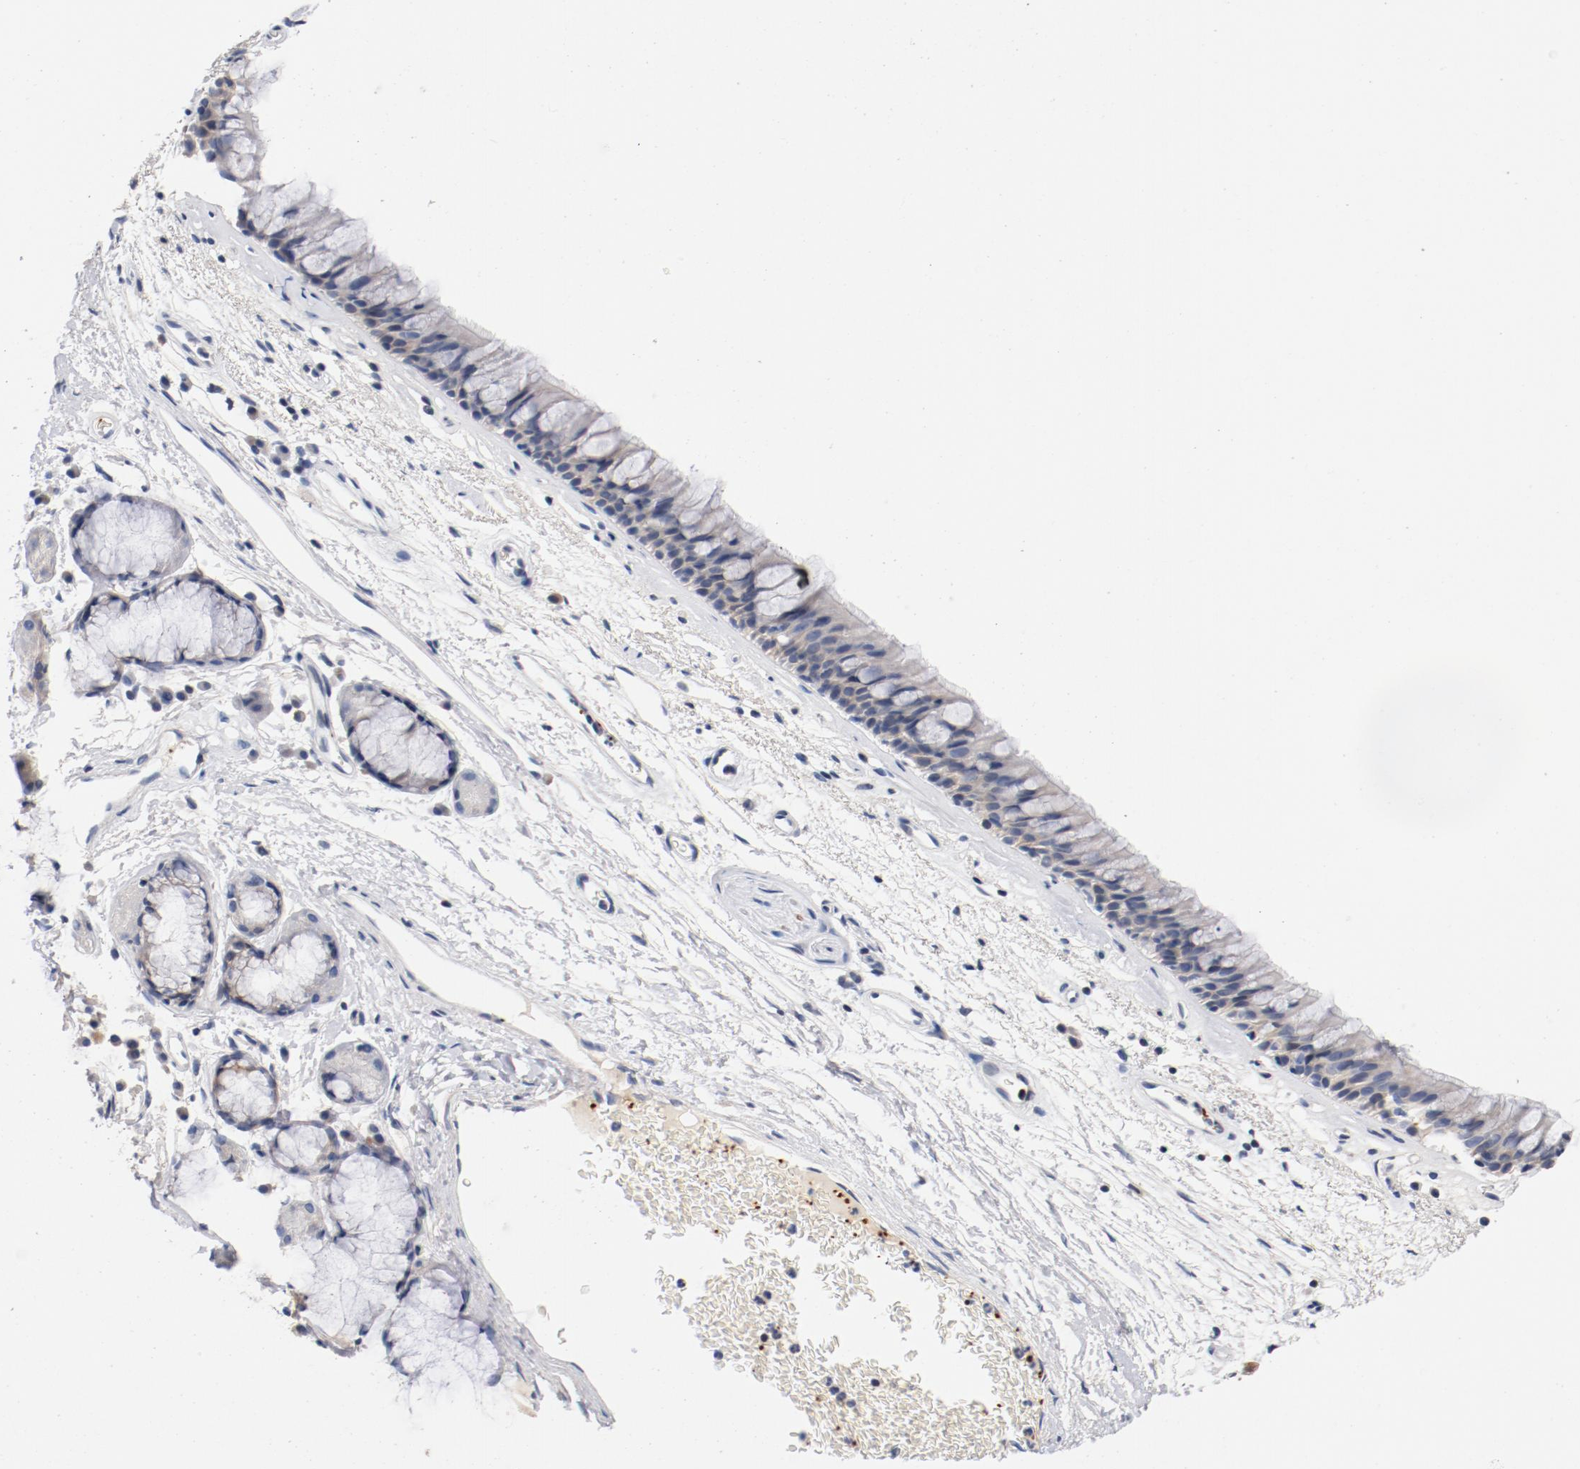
{"staining": {"intensity": "weak", "quantity": "25%-75%", "location": "cytoplasmic/membranous"}, "tissue": "bronchus", "cell_type": "Respiratory epithelial cells", "image_type": "normal", "snomed": [{"axis": "morphology", "description": "Normal tissue, NOS"}, {"axis": "morphology", "description": "Adenocarcinoma, NOS"}, {"axis": "topography", "description": "Bronchus"}, {"axis": "topography", "description": "Lung"}], "caption": "Unremarkable bronchus demonstrates weak cytoplasmic/membranous positivity in approximately 25%-75% of respiratory epithelial cells.", "gene": "PIM1", "patient": {"sex": "female", "age": 54}}